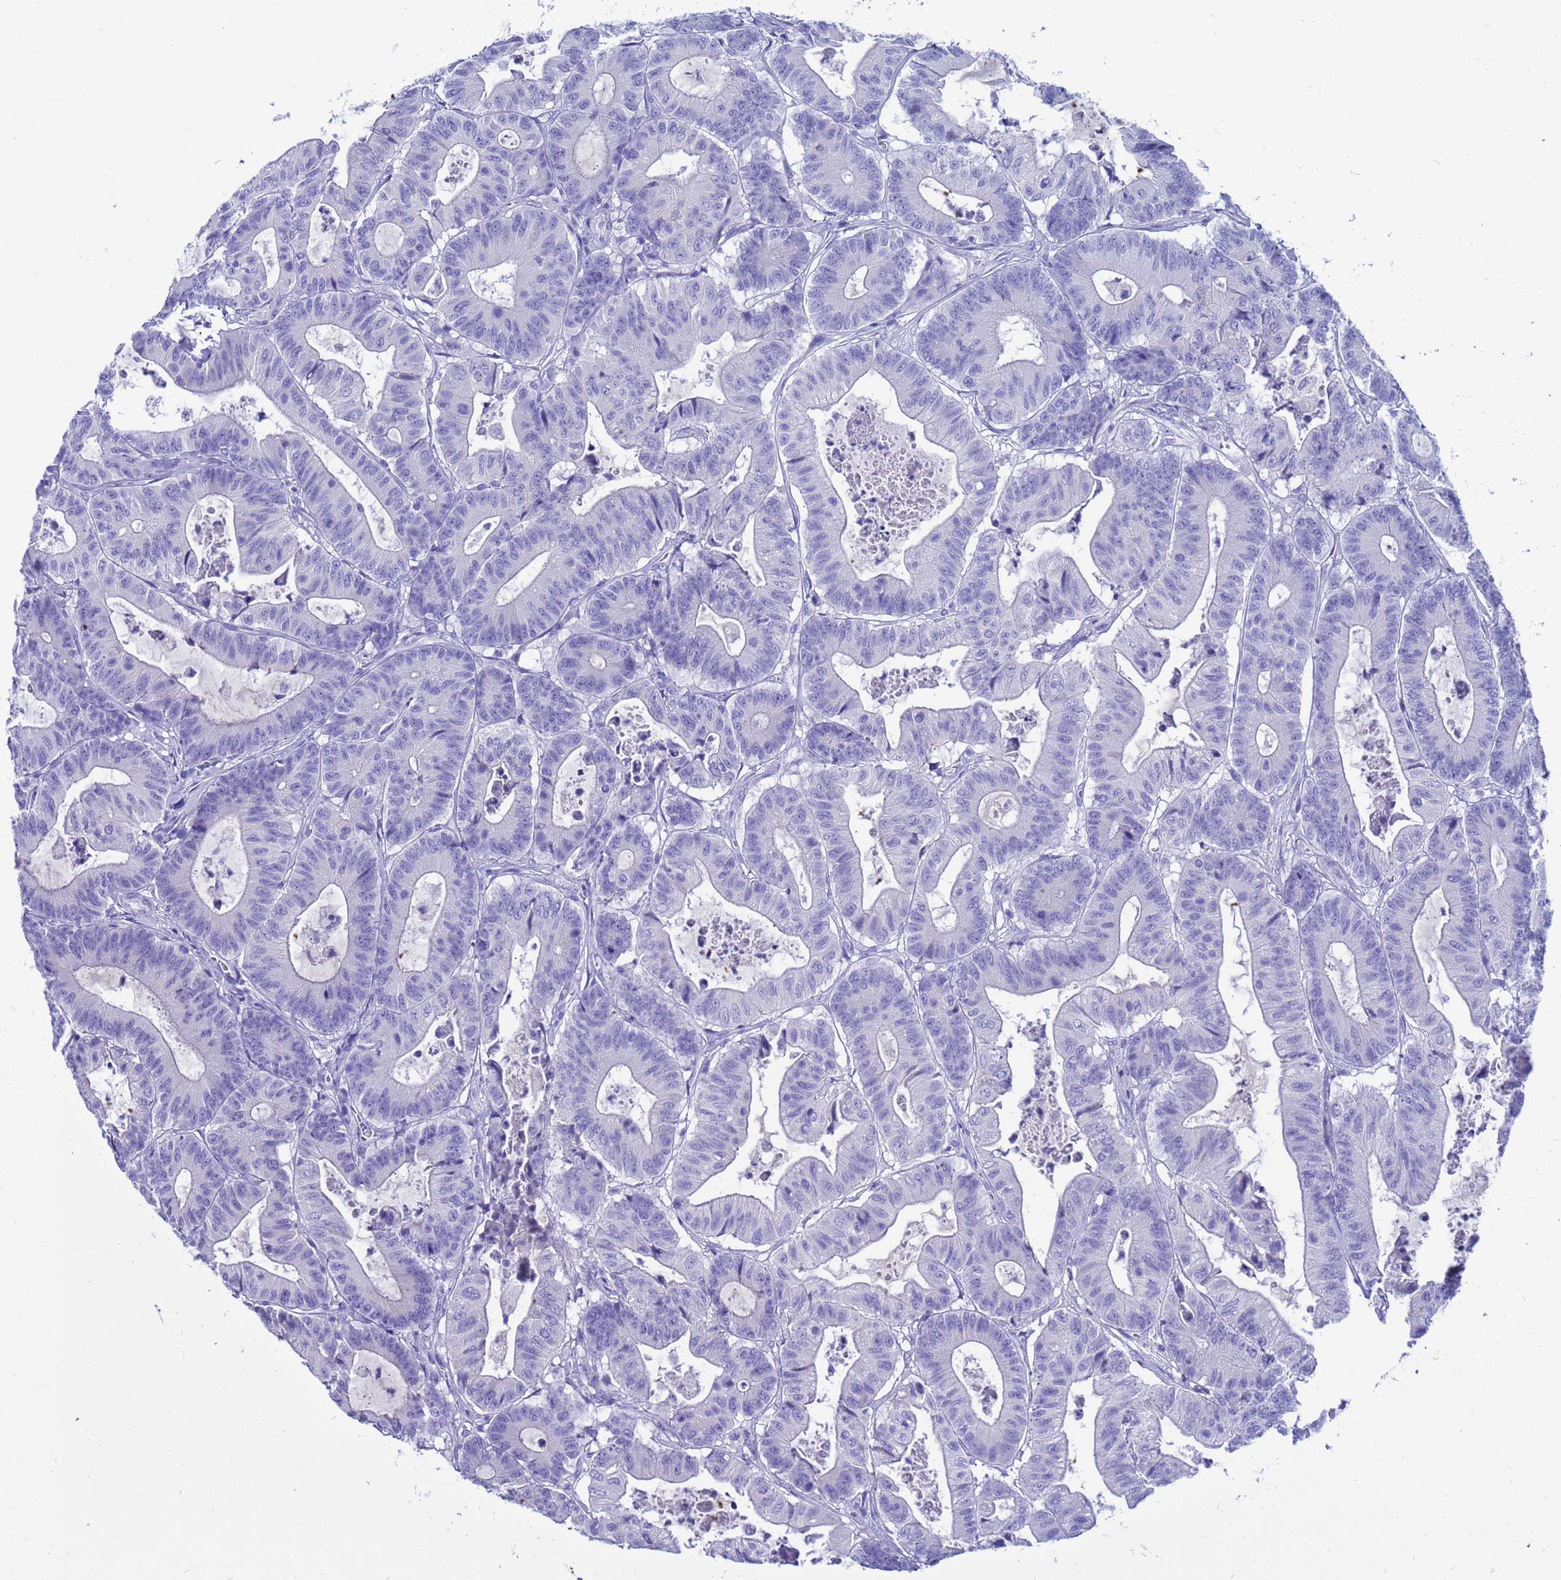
{"staining": {"intensity": "negative", "quantity": "none", "location": "none"}, "tissue": "colorectal cancer", "cell_type": "Tumor cells", "image_type": "cancer", "snomed": [{"axis": "morphology", "description": "Adenocarcinoma, NOS"}, {"axis": "topography", "description": "Colon"}], "caption": "Immunohistochemical staining of adenocarcinoma (colorectal) shows no significant staining in tumor cells.", "gene": "SYCN", "patient": {"sex": "female", "age": 84}}